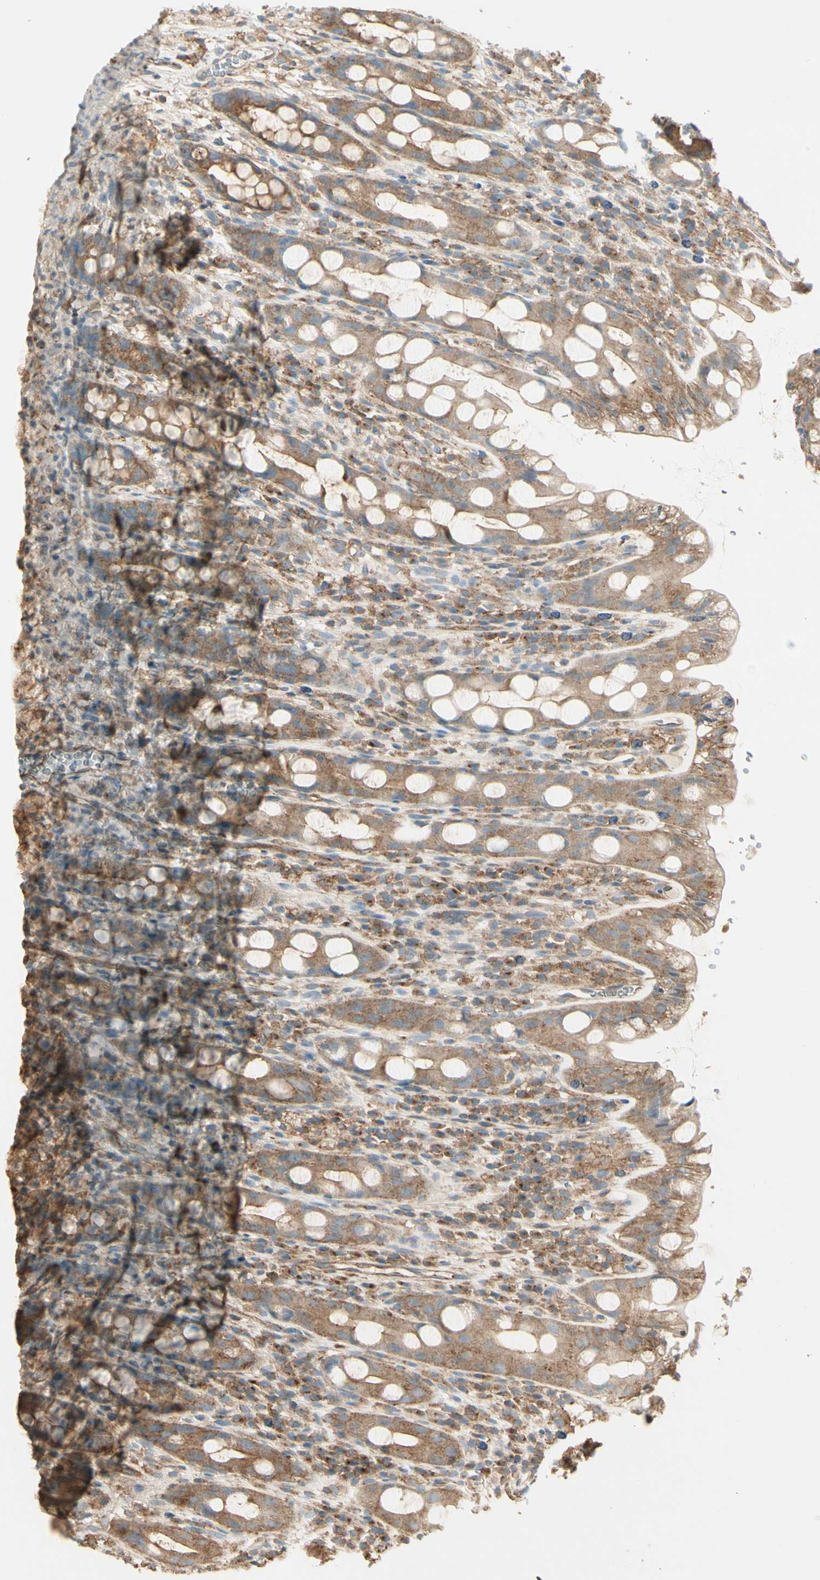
{"staining": {"intensity": "moderate", "quantity": ">75%", "location": "cytoplasmic/membranous"}, "tissue": "rectum", "cell_type": "Glandular cells", "image_type": "normal", "snomed": [{"axis": "morphology", "description": "Normal tissue, NOS"}, {"axis": "topography", "description": "Rectum"}], "caption": "Protein expression analysis of benign human rectum reveals moderate cytoplasmic/membranous staining in about >75% of glandular cells. Nuclei are stained in blue.", "gene": "AGFG1", "patient": {"sex": "male", "age": 44}}